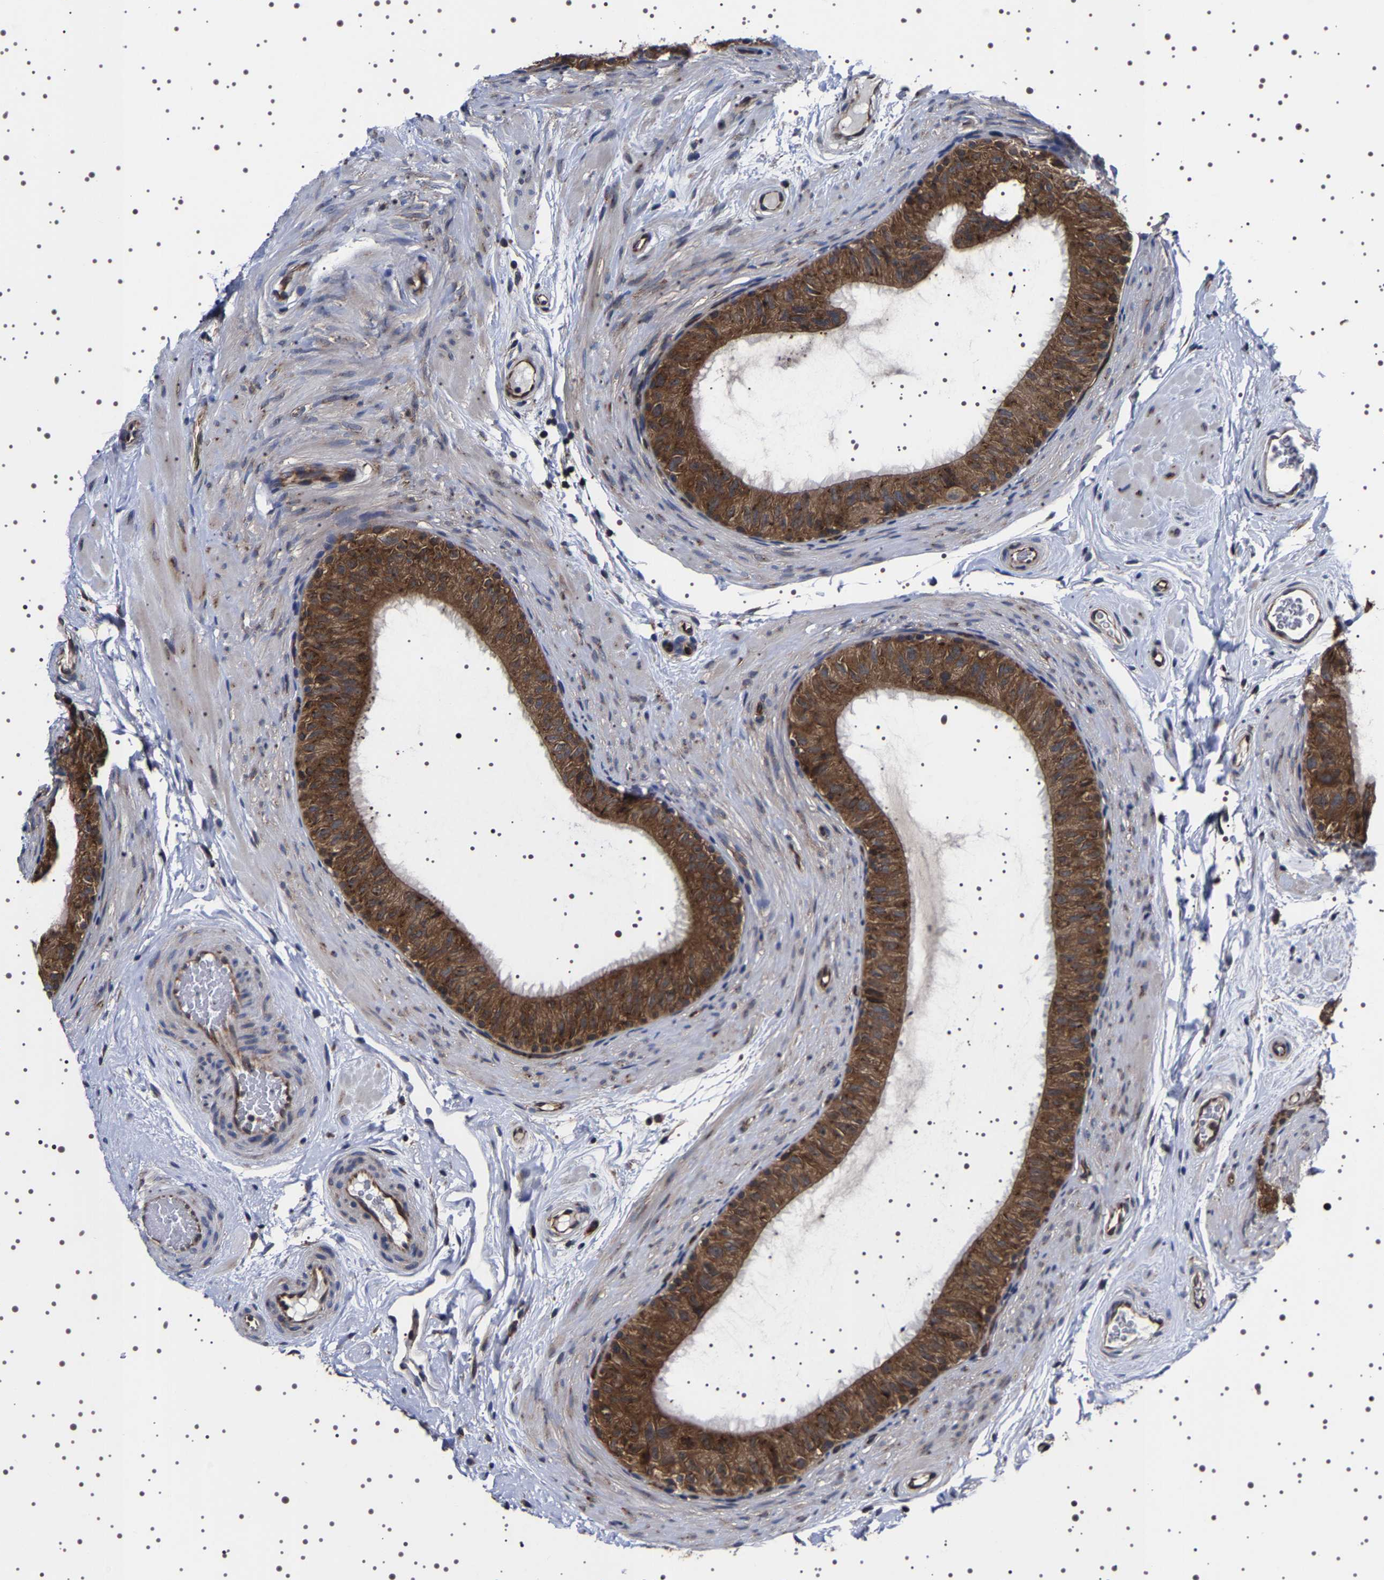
{"staining": {"intensity": "strong", "quantity": ">75%", "location": "cytoplasmic/membranous"}, "tissue": "epididymis", "cell_type": "Glandular cells", "image_type": "normal", "snomed": [{"axis": "morphology", "description": "Normal tissue, NOS"}, {"axis": "topography", "description": "Epididymis"}], "caption": "This is an image of immunohistochemistry staining of unremarkable epididymis, which shows strong staining in the cytoplasmic/membranous of glandular cells.", "gene": "DARS1", "patient": {"sex": "male", "age": 34}}